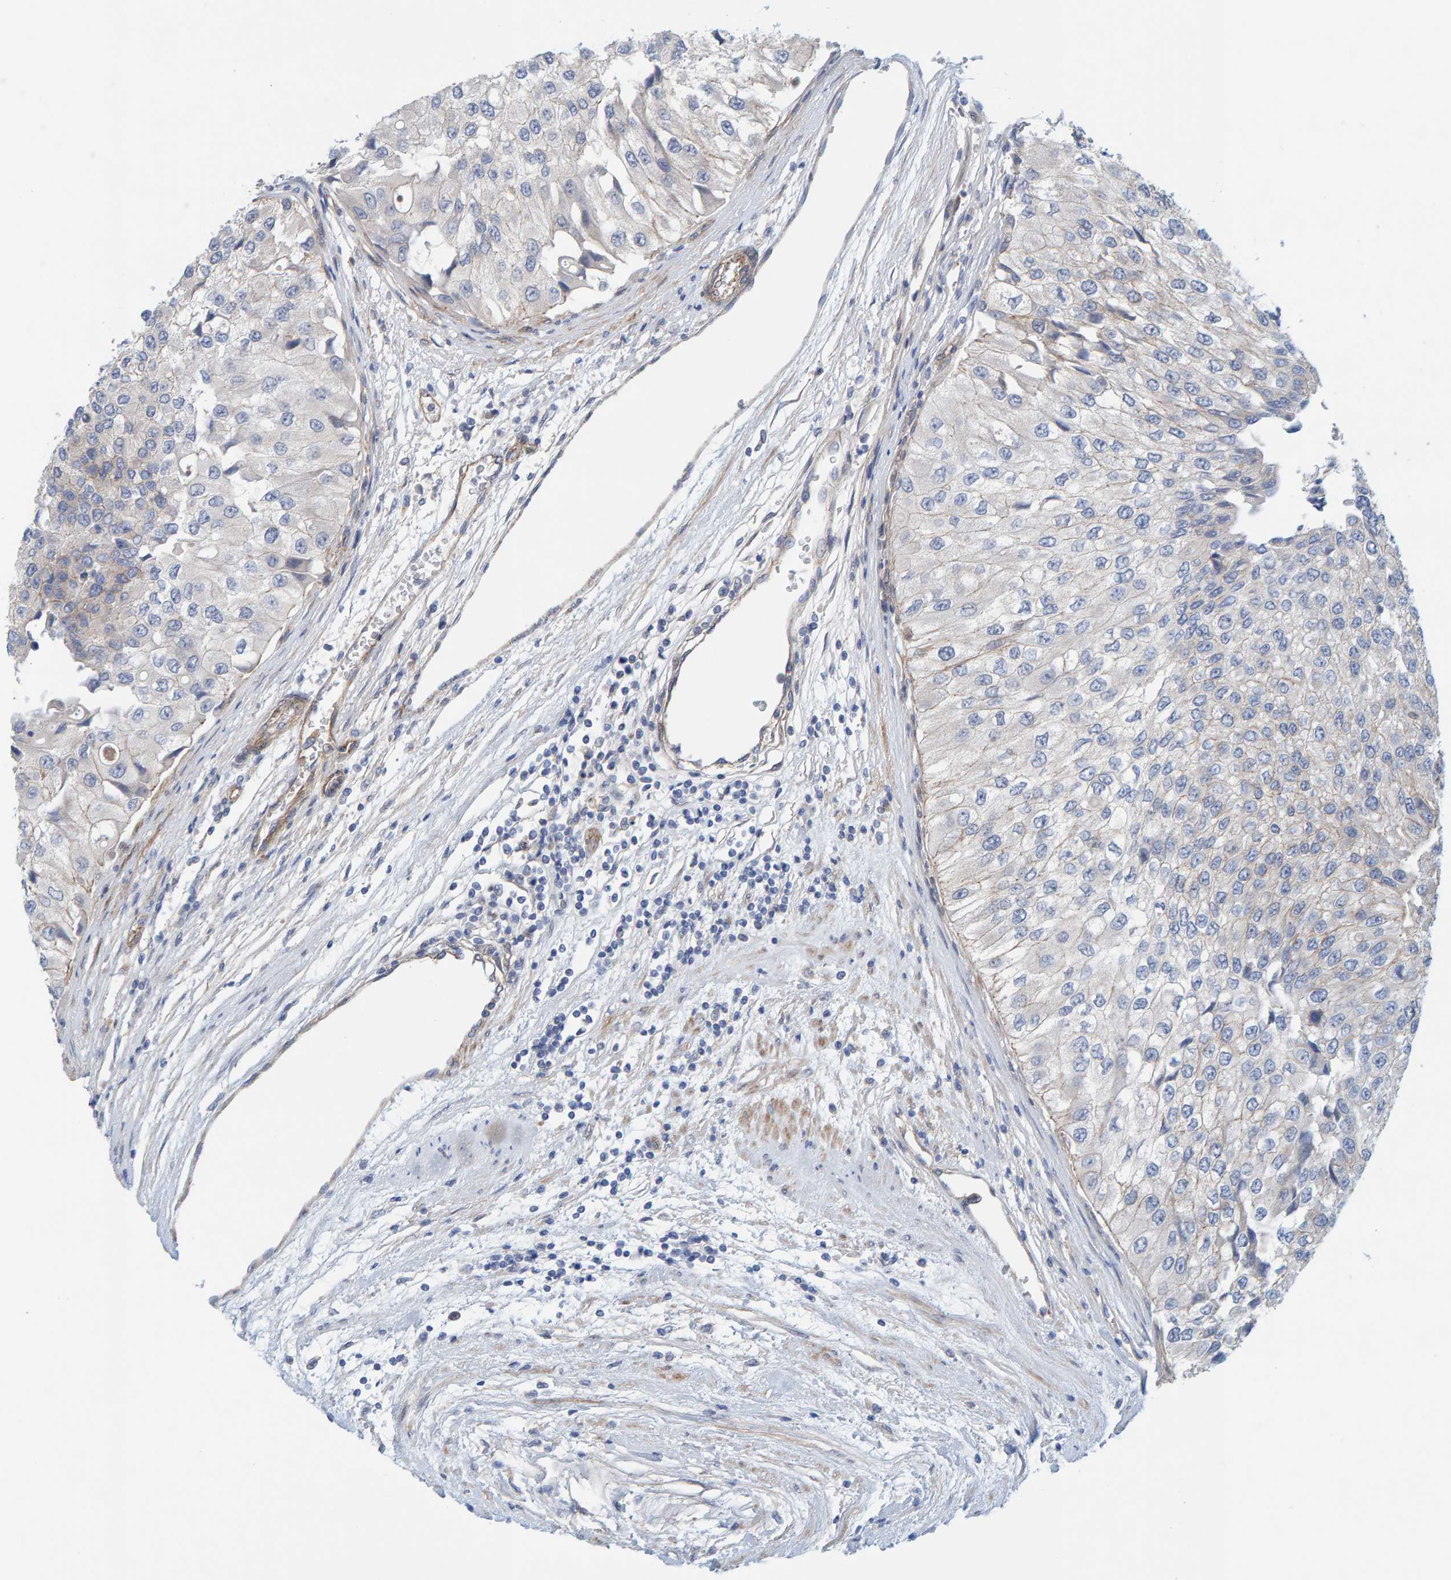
{"staining": {"intensity": "negative", "quantity": "none", "location": "none"}, "tissue": "urothelial cancer", "cell_type": "Tumor cells", "image_type": "cancer", "snomed": [{"axis": "morphology", "description": "Urothelial carcinoma, High grade"}, {"axis": "topography", "description": "Kidney"}, {"axis": "topography", "description": "Urinary bladder"}], "caption": "IHC image of neoplastic tissue: urothelial cancer stained with DAB (3,3'-diaminobenzidine) demonstrates no significant protein expression in tumor cells. (Stains: DAB immunohistochemistry with hematoxylin counter stain, Microscopy: brightfield microscopy at high magnification).", "gene": "KRBA2", "patient": {"sex": "male", "age": 77}}